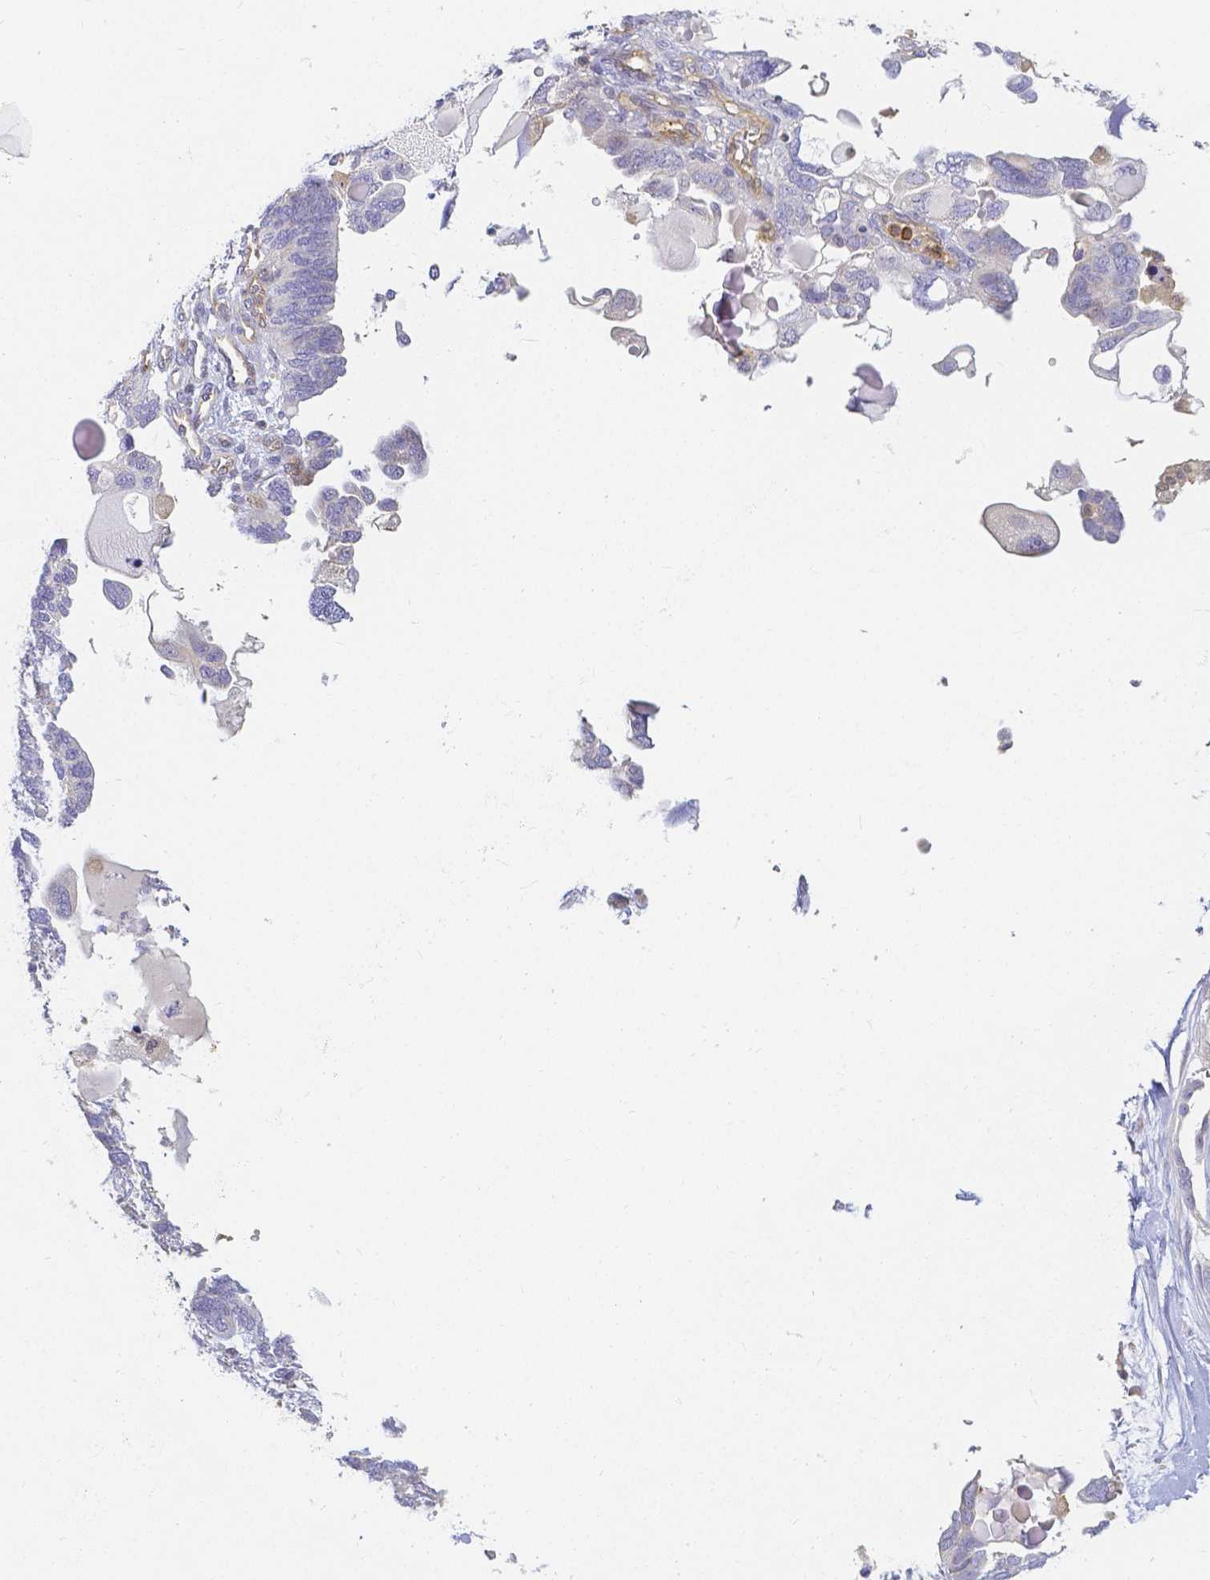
{"staining": {"intensity": "negative", "quantity": "none", "location": "none"}, "tissue": "ovarian cancer", "cell_type": "Tumor cells", "image_type": "cancer", "snomed": [{"axis": "morphology", "description": "Cystadenocarcinoma, serous, NOS"}, {"axis": "topography", "description": "Ovary"}], "caption": "Immunohistochemistry of ovarian serous cystadenocarcinoma reveals no expression in tumor cells. Brightfield microscopy of immunohistochemistry (IHC) stained with DAB (brown) and hematoxylin (blue), captured at high magnification.", "gene": "KCNH1", "patient": {"sex": "female", "age": 51}}